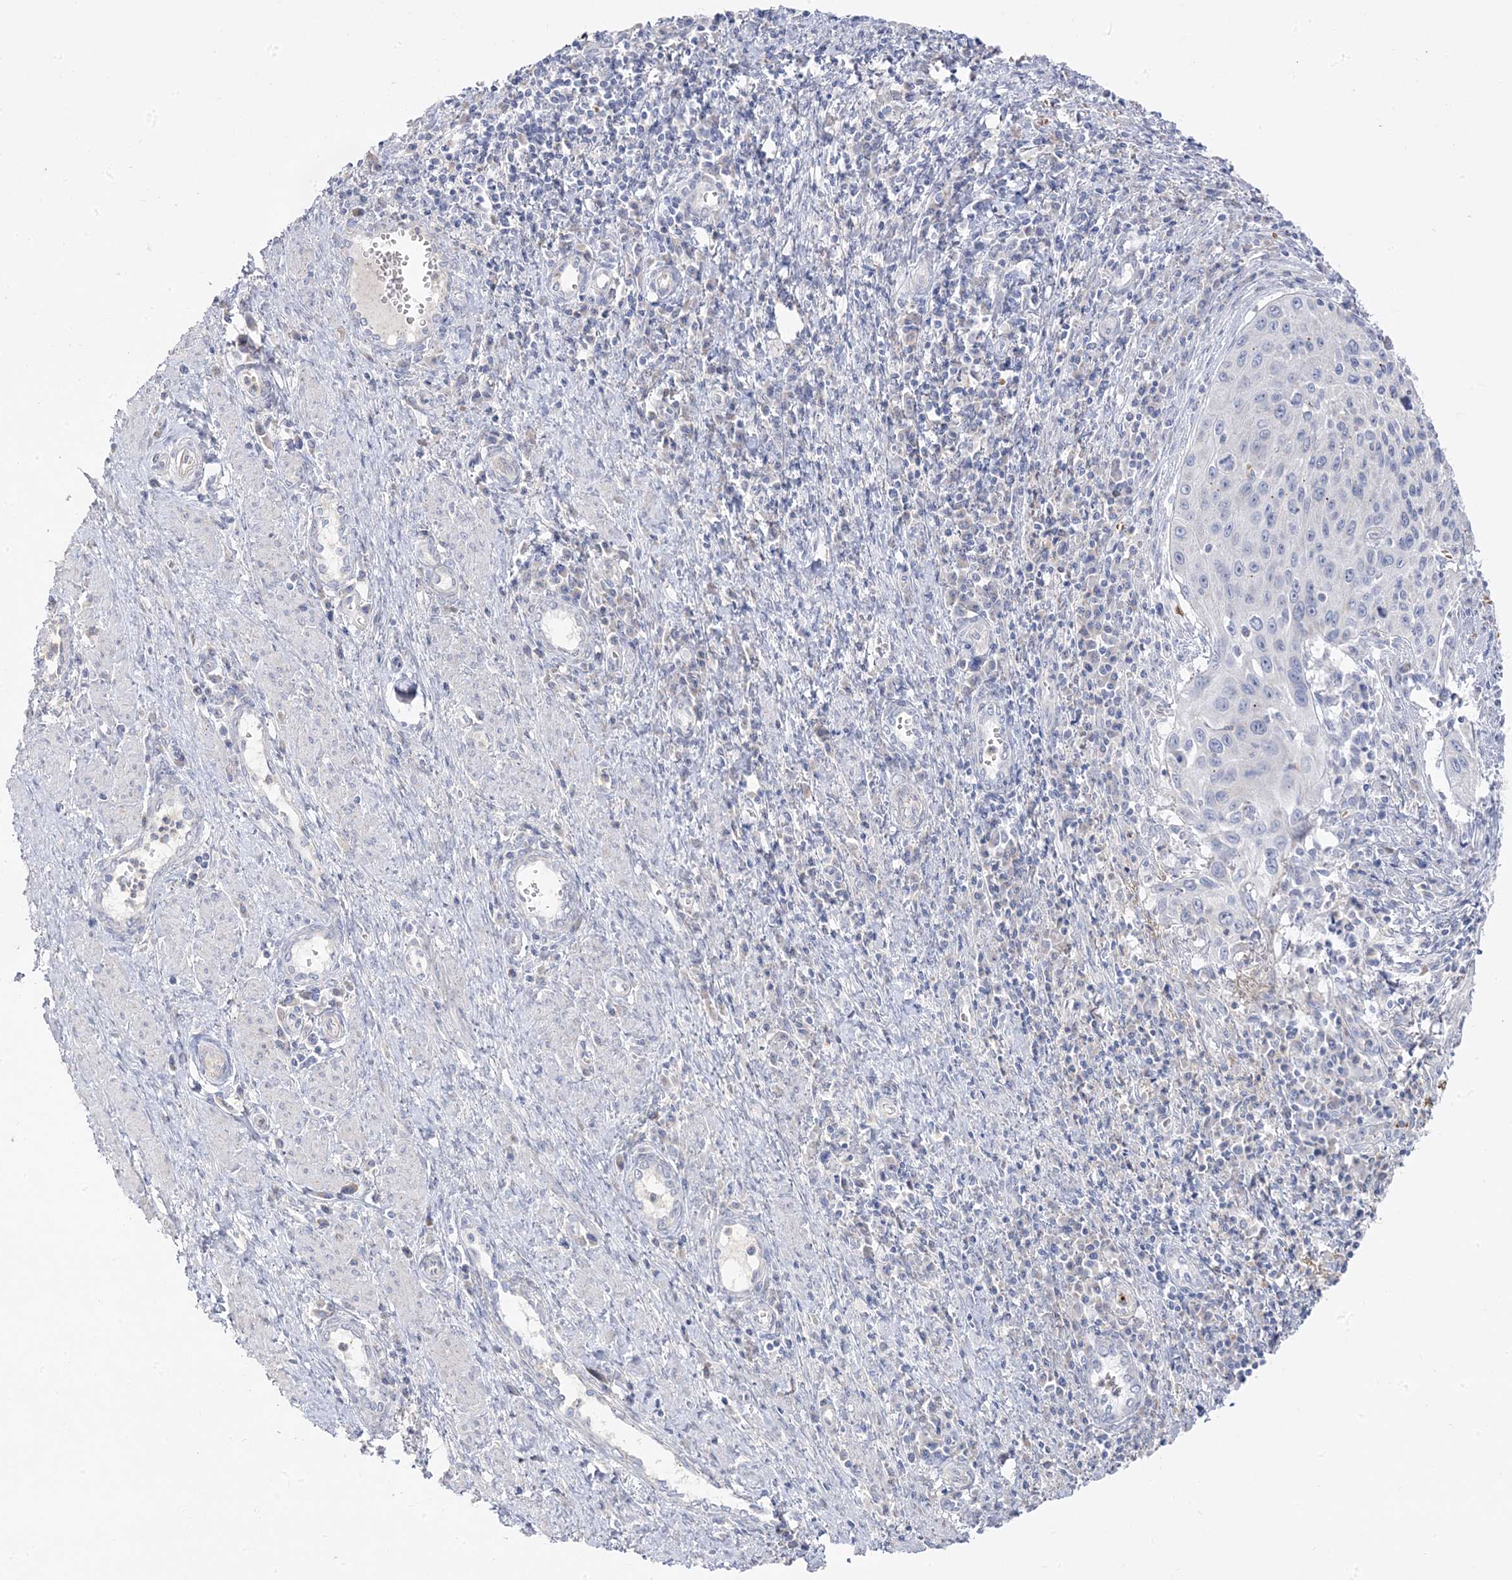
{"staining": {"intensity": "negative", "quantity": "none", "location": "none"}, "tissue": "cervical cancer", "cell_type": "Tumor cells", "image_type": "cancer", "snomed": [{"axis": "morphology", "description": "Squamous cell carcinoma, NOS"}, {"axis": "topography", "description": "Cervix"}], "caption": "An image of cervical squamous cell carcinoma stained for a protein displays no brown staining in tumor cells. The staining is performed using DAB brown chromogen with nuclei counter-stained in using hematoxylin.", "gene": "TRANK1", "patient": {"sex": "female", "age": 32}}